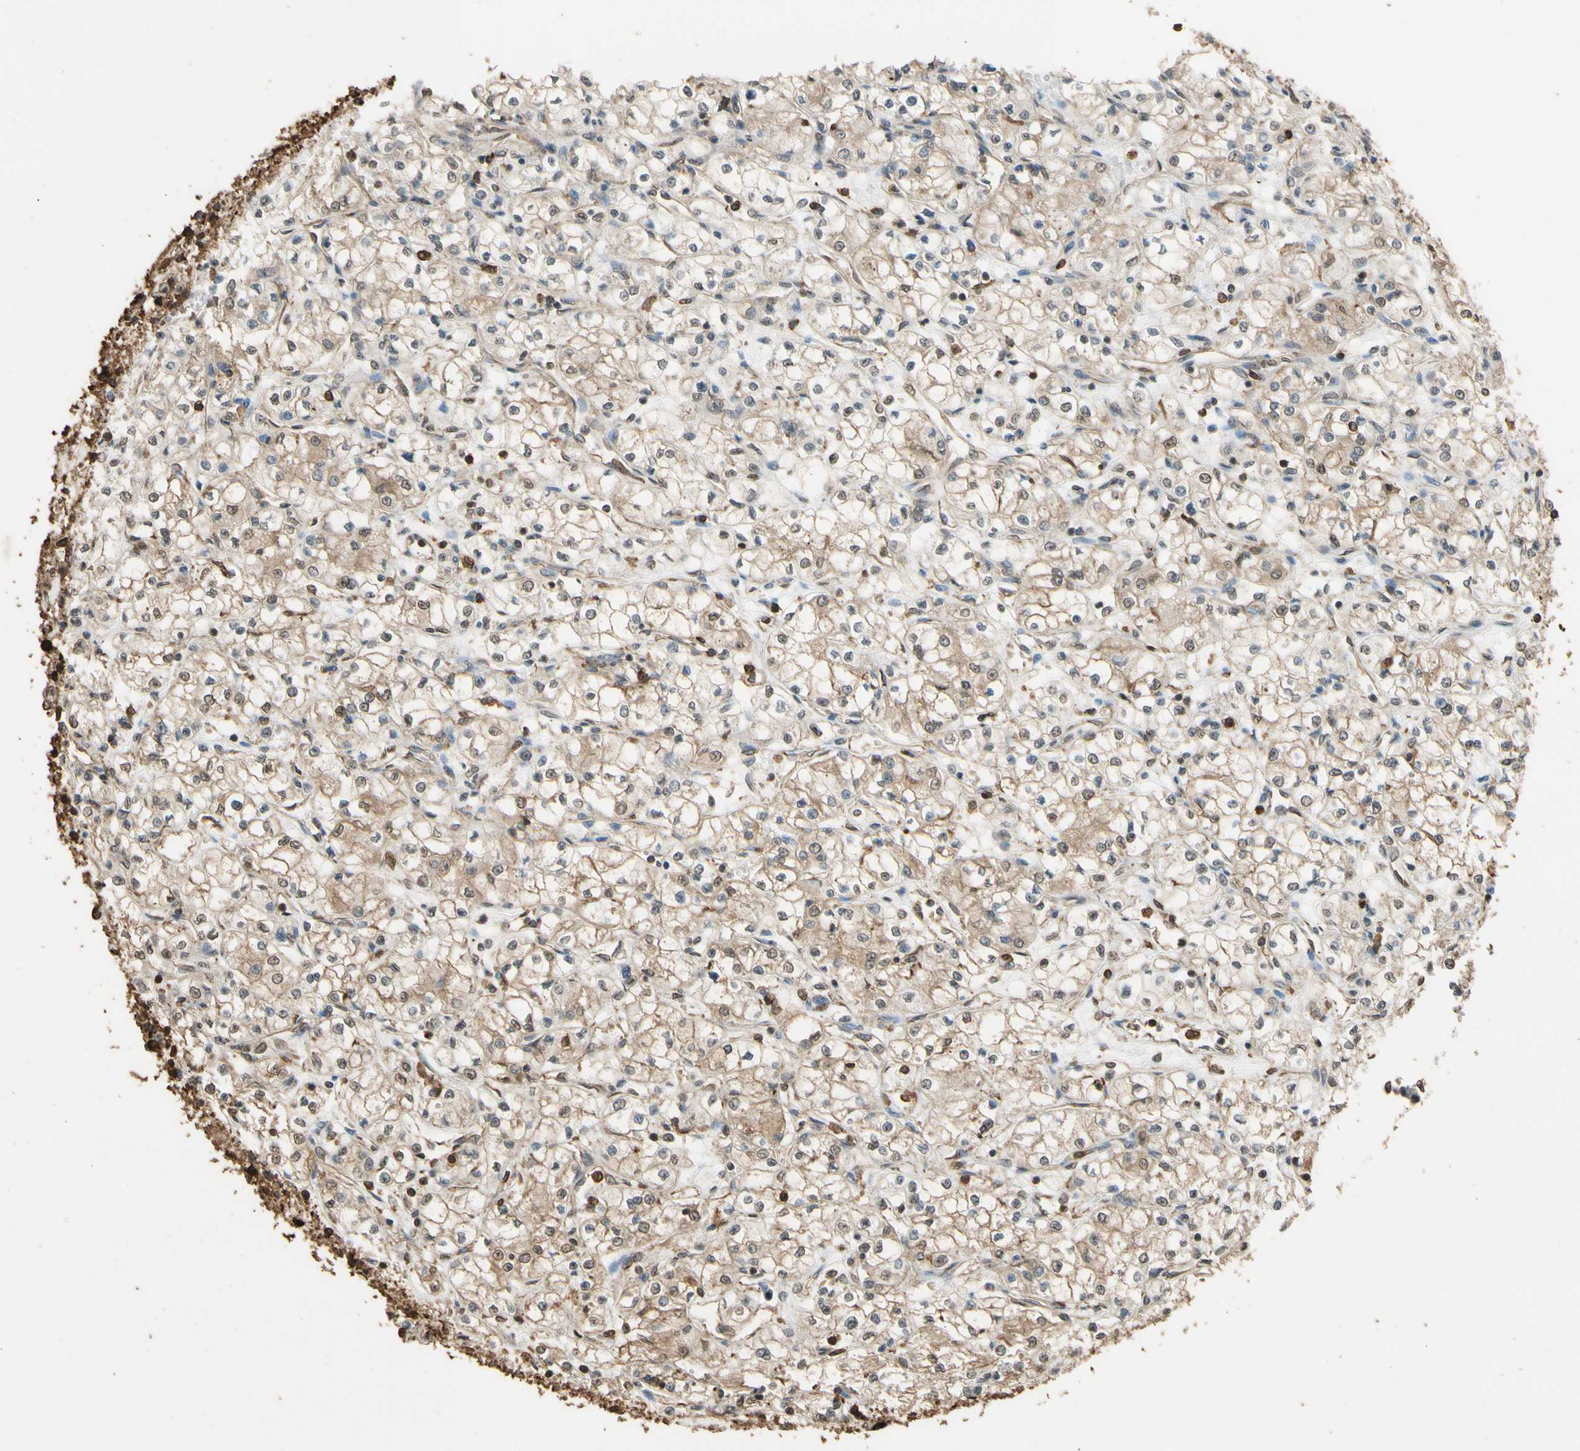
{"staining": {"intensity": "weak", "quantity": "25%-75%", "location": "cytoplasmic/membranous,nuclear"}, "tissue": "renal cancer", "cell_type": "Tumor cells", "image_type": "cancer", "snomed": [{"axis": "morphology", "description": "Normal tissue, NOS"}, {"axis": "morphology", "description": "Adenocarcinoma, NOS"}, {"axis": "topography", "description": "Kidney"}], "caption": "A brown stain shows weak cytoplasmic/membranous and nuclear staining of a protein in adenocarcinoma (renal) tumor cells.", "gene": "TNFSF13B", "patient": {"sex": "male", "age": 59}}